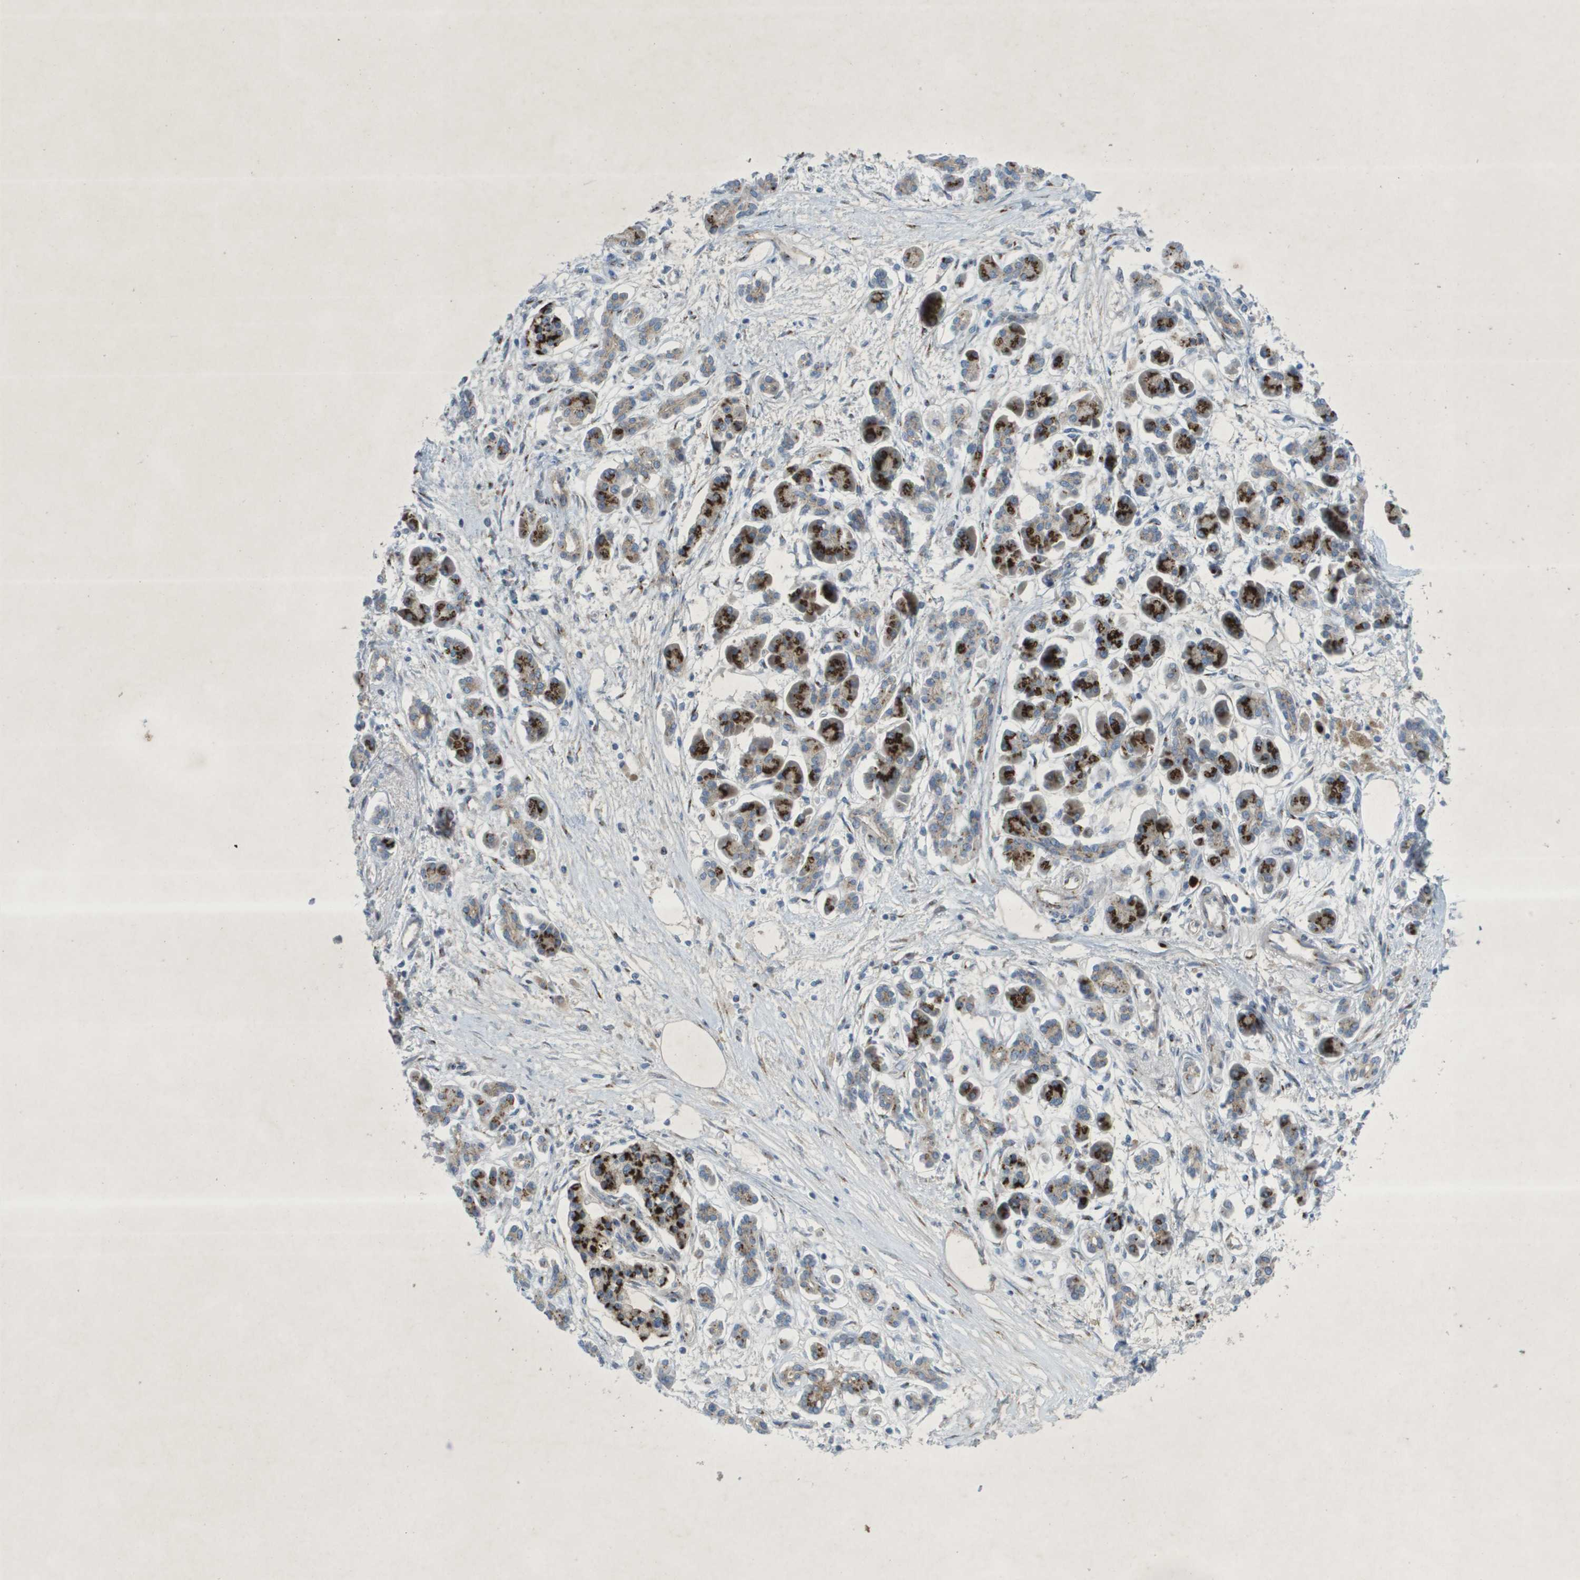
{"staining": {"intensity": "strong", "quantity": "25%-75%", "location": "cytoplasmic/membranous"}, "tissue": "pancreatic cancer", "cell_type": "Tumor cells", "image_type": "cancer", "snomed": [{"axis": "morphology", "description": "Adenocarcinoma, NOS"}, {"axis": "topography", "description": "Pancreas"}], "caption": "The image demonstrates a brown stain indicating the presence of a protein in the cytoplasmic/membranous of tumor cells in pancreatic adenocarcinoma.", "gene": "QSOX2", "patient": {"sex": "female", "age": 77}}